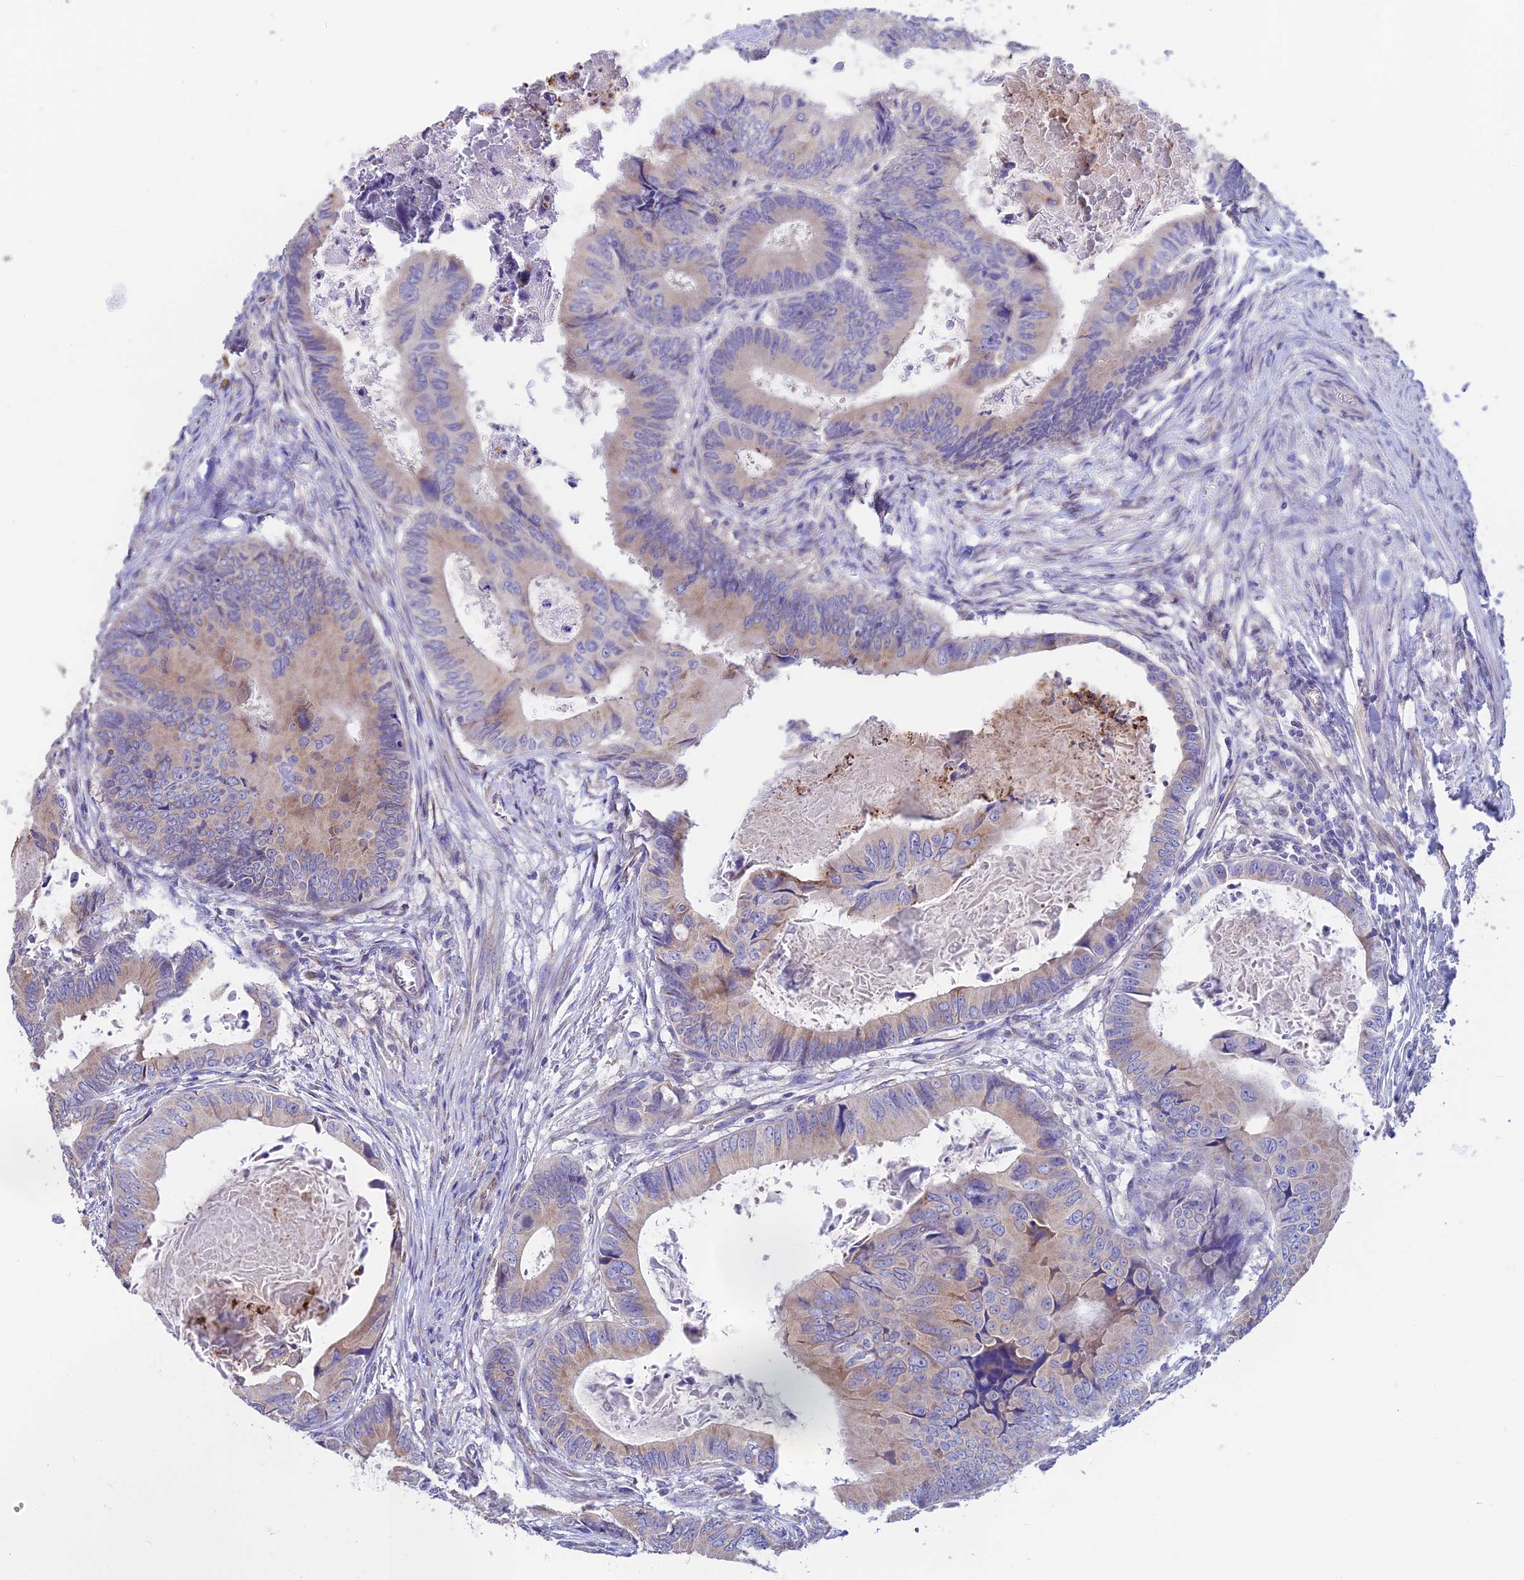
{"staining": {"intensity": "weak", "quantity": "<25%", "location": "cytoplasmic/membranous"}, "tissue": "colorectal cancer", "cell_type": "Tumor cells", "image_type": "cancer", "snomed": [{"axis": "morphology", "description": "Adenocarcinoma, NOS"}, {"axis": "topography", "description": "Colon"}], "caption": "Protein analysis of colorectal cancer (adenocarcinoma) shows no significant expression in tumor cells.", "gene": "EMC3", "patient": {"sex": "male", "age": 85}}